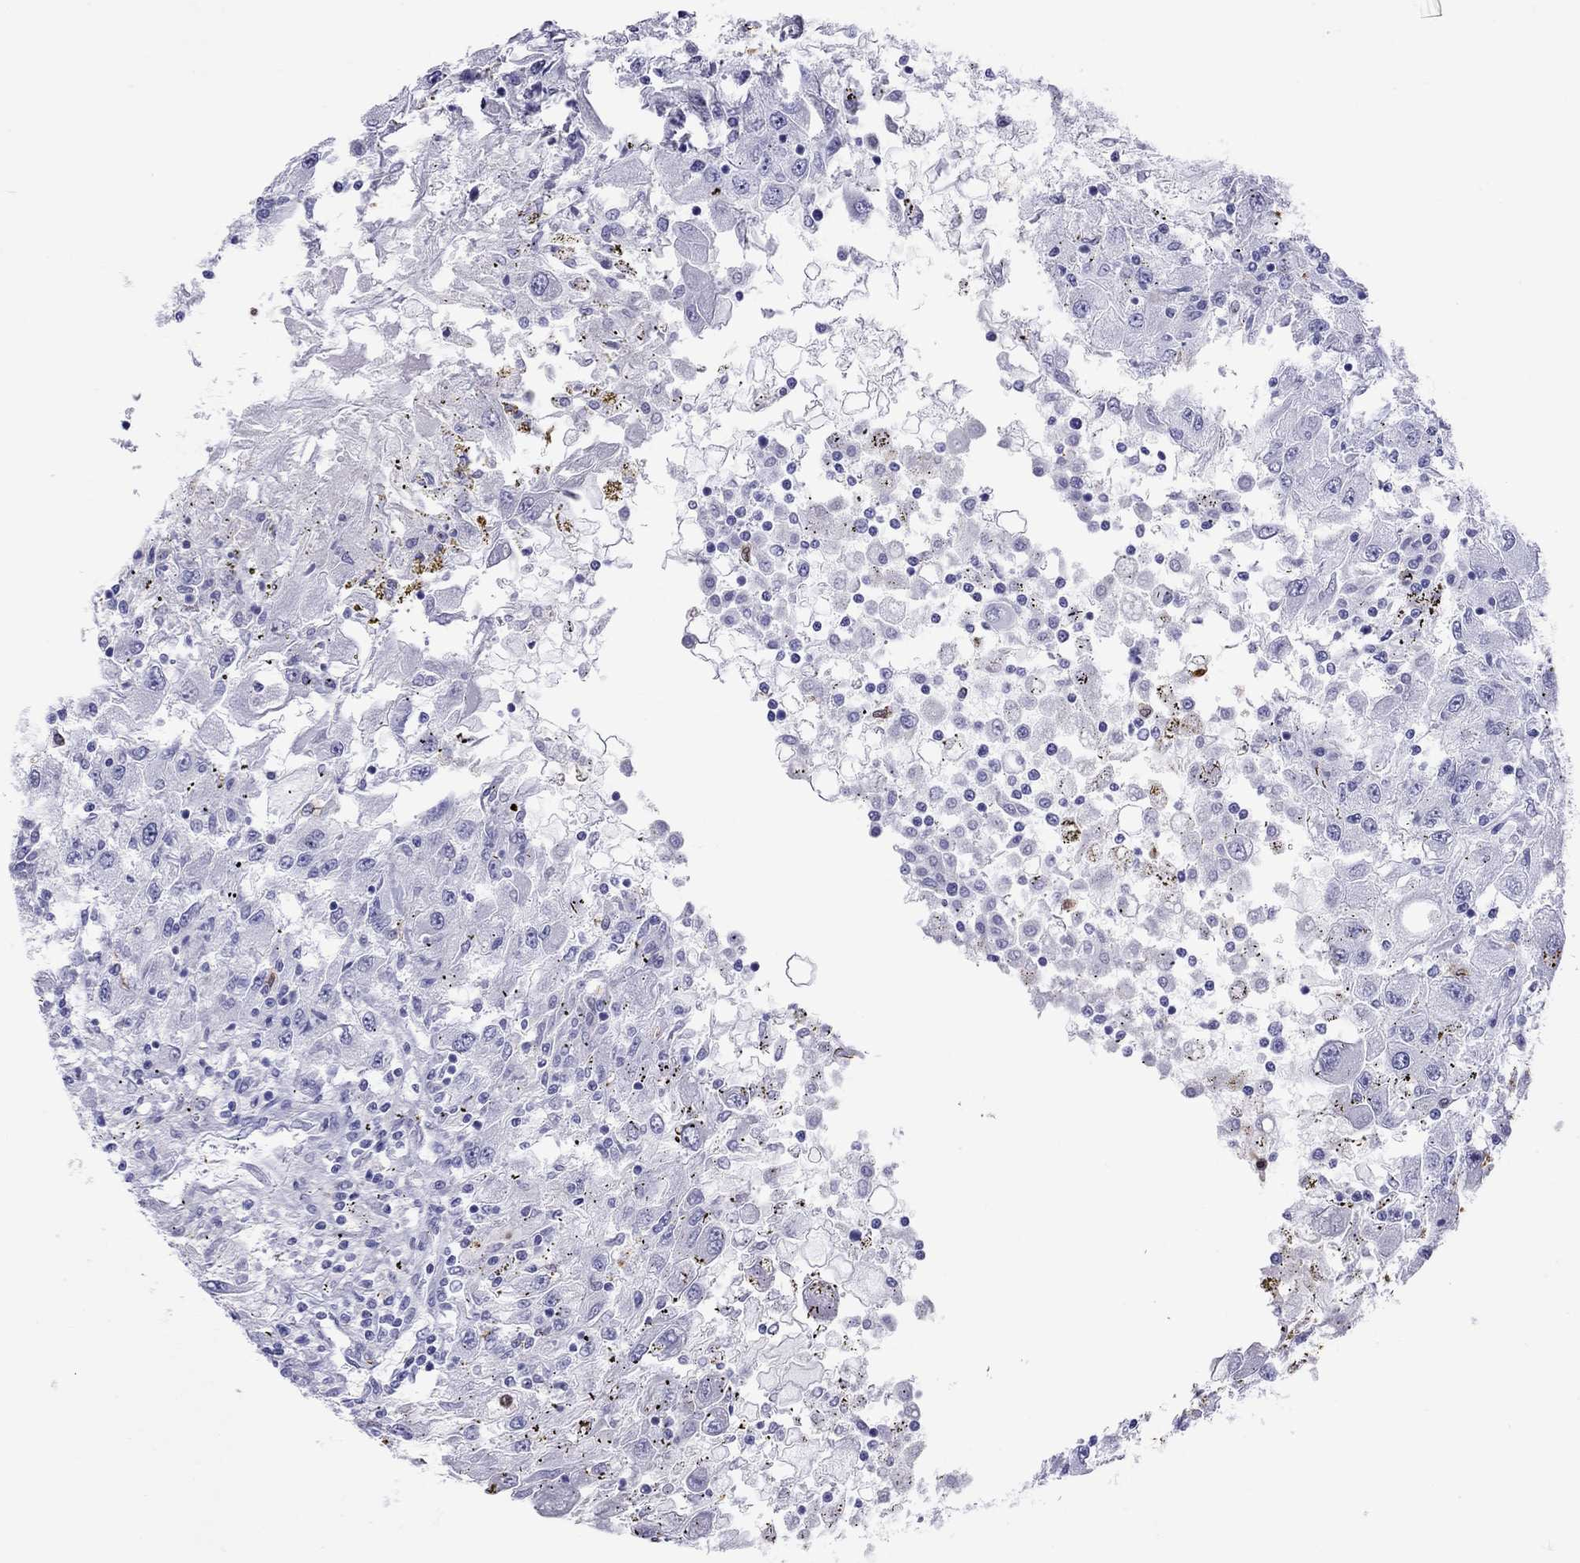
{"staining": {"intensity": "negative", "quantity": "none", "location": "none"}, "tissue": "renal cancer", "cell_type": "Tumor cells", "image_type": "cancer", "snomed": [{"axis": "morphology", "description": "Adenocarcinoma, NOS"}, {"axis": "topography", "description": "Kidney"}], "caption": "High power microscopy micrograph of an IHC photomicrograph of adenocarcinoma (renal), revealing no significant staining in tumor cells.", "gene": "SLAMF1", "patient": {"sex": "female", "age": 67}}